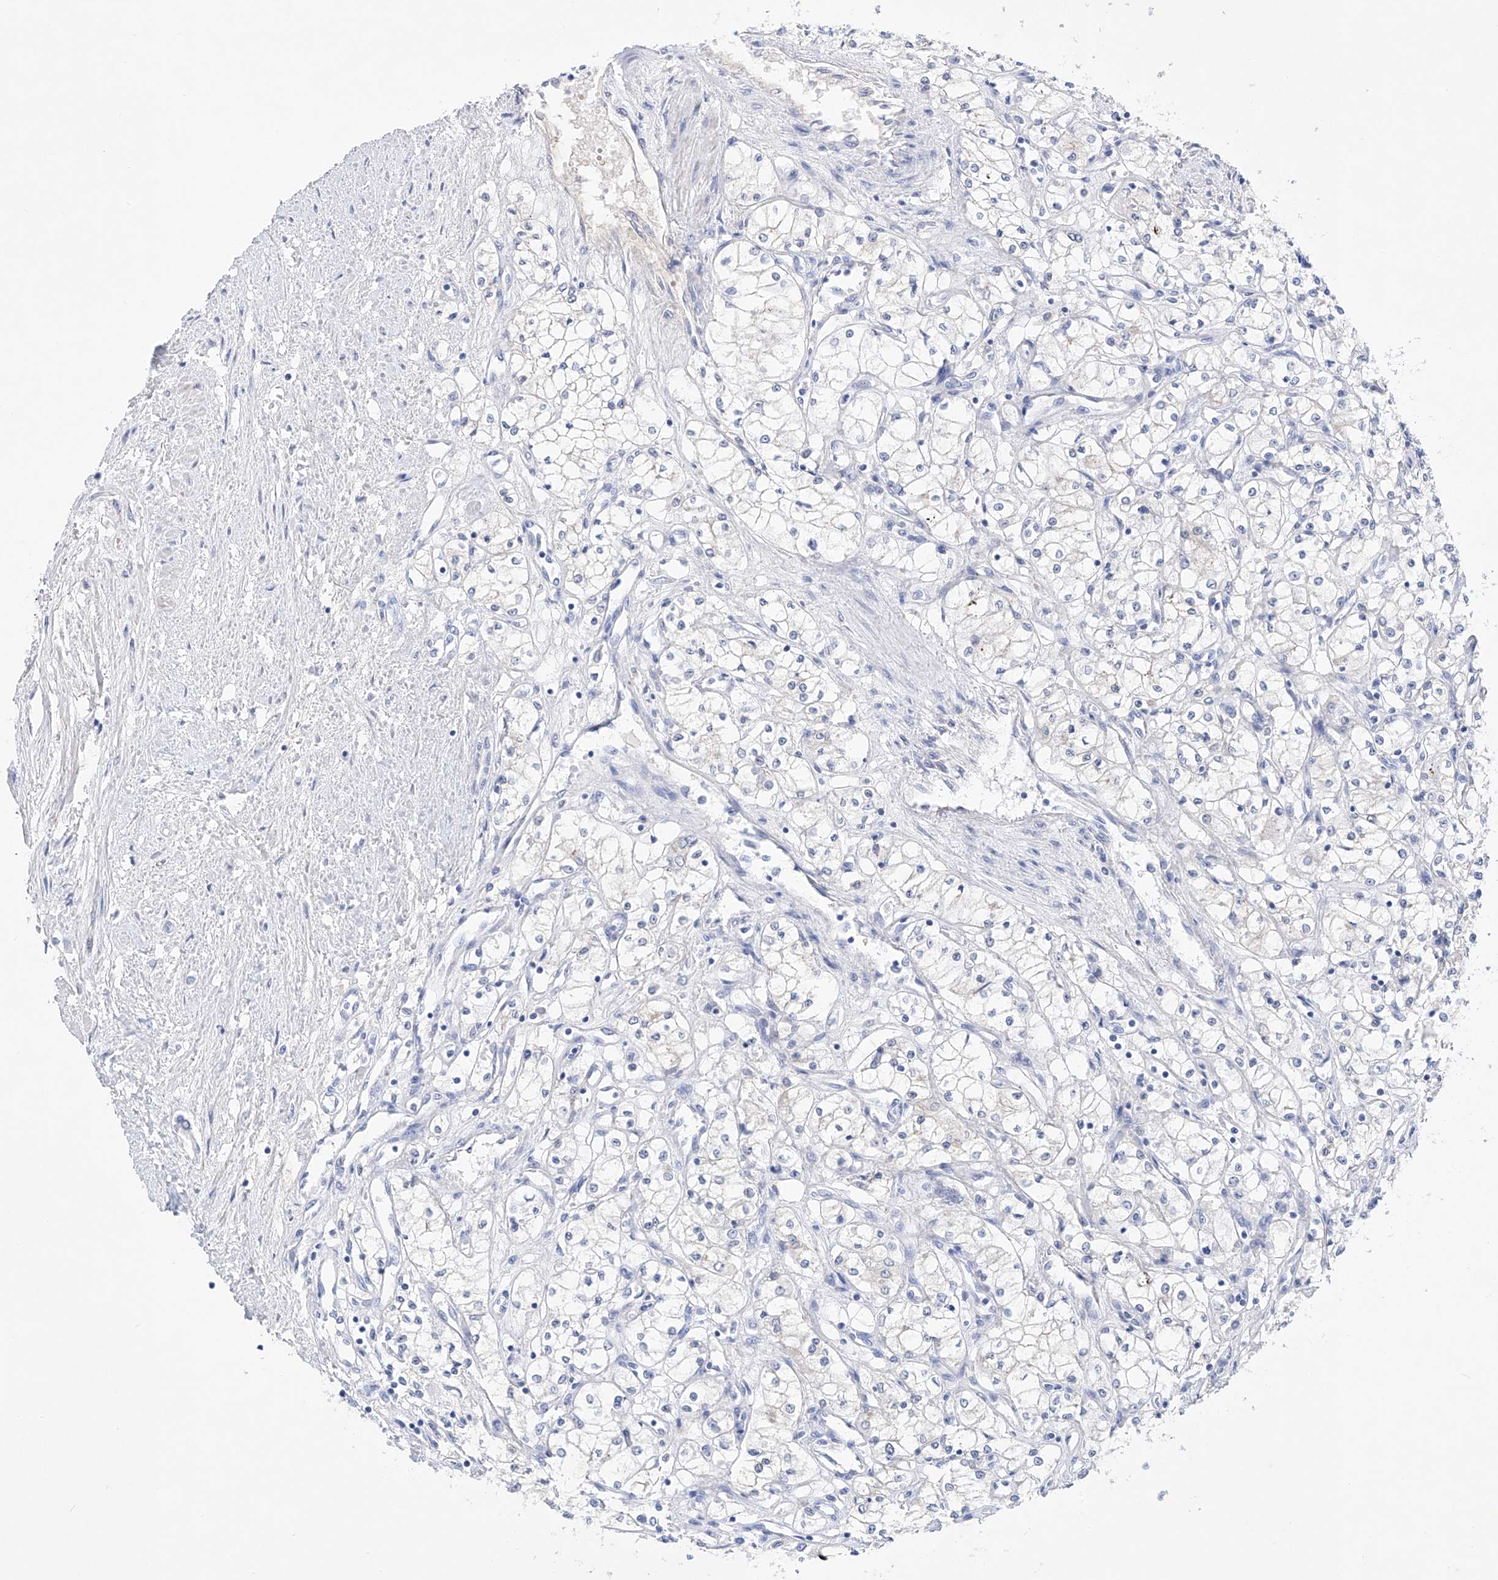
{"staining": {"intensity": "negative", "quantity": "none", "location": "none"}, "tissue": "renal cancer", "cell_type": "Tumor cells", "image_type": "cancer", "snomed": [{"axis": "morphology", "description": "Adenocarcinoma, NOS"}, {"axis": "topography", "description": "Kidney"}], "caption": "Tumor cells show no significant positivity in adenocarcinoma (renal).", "gene": "LURAP1", "patient": {"sex": "male", "age": 59}}